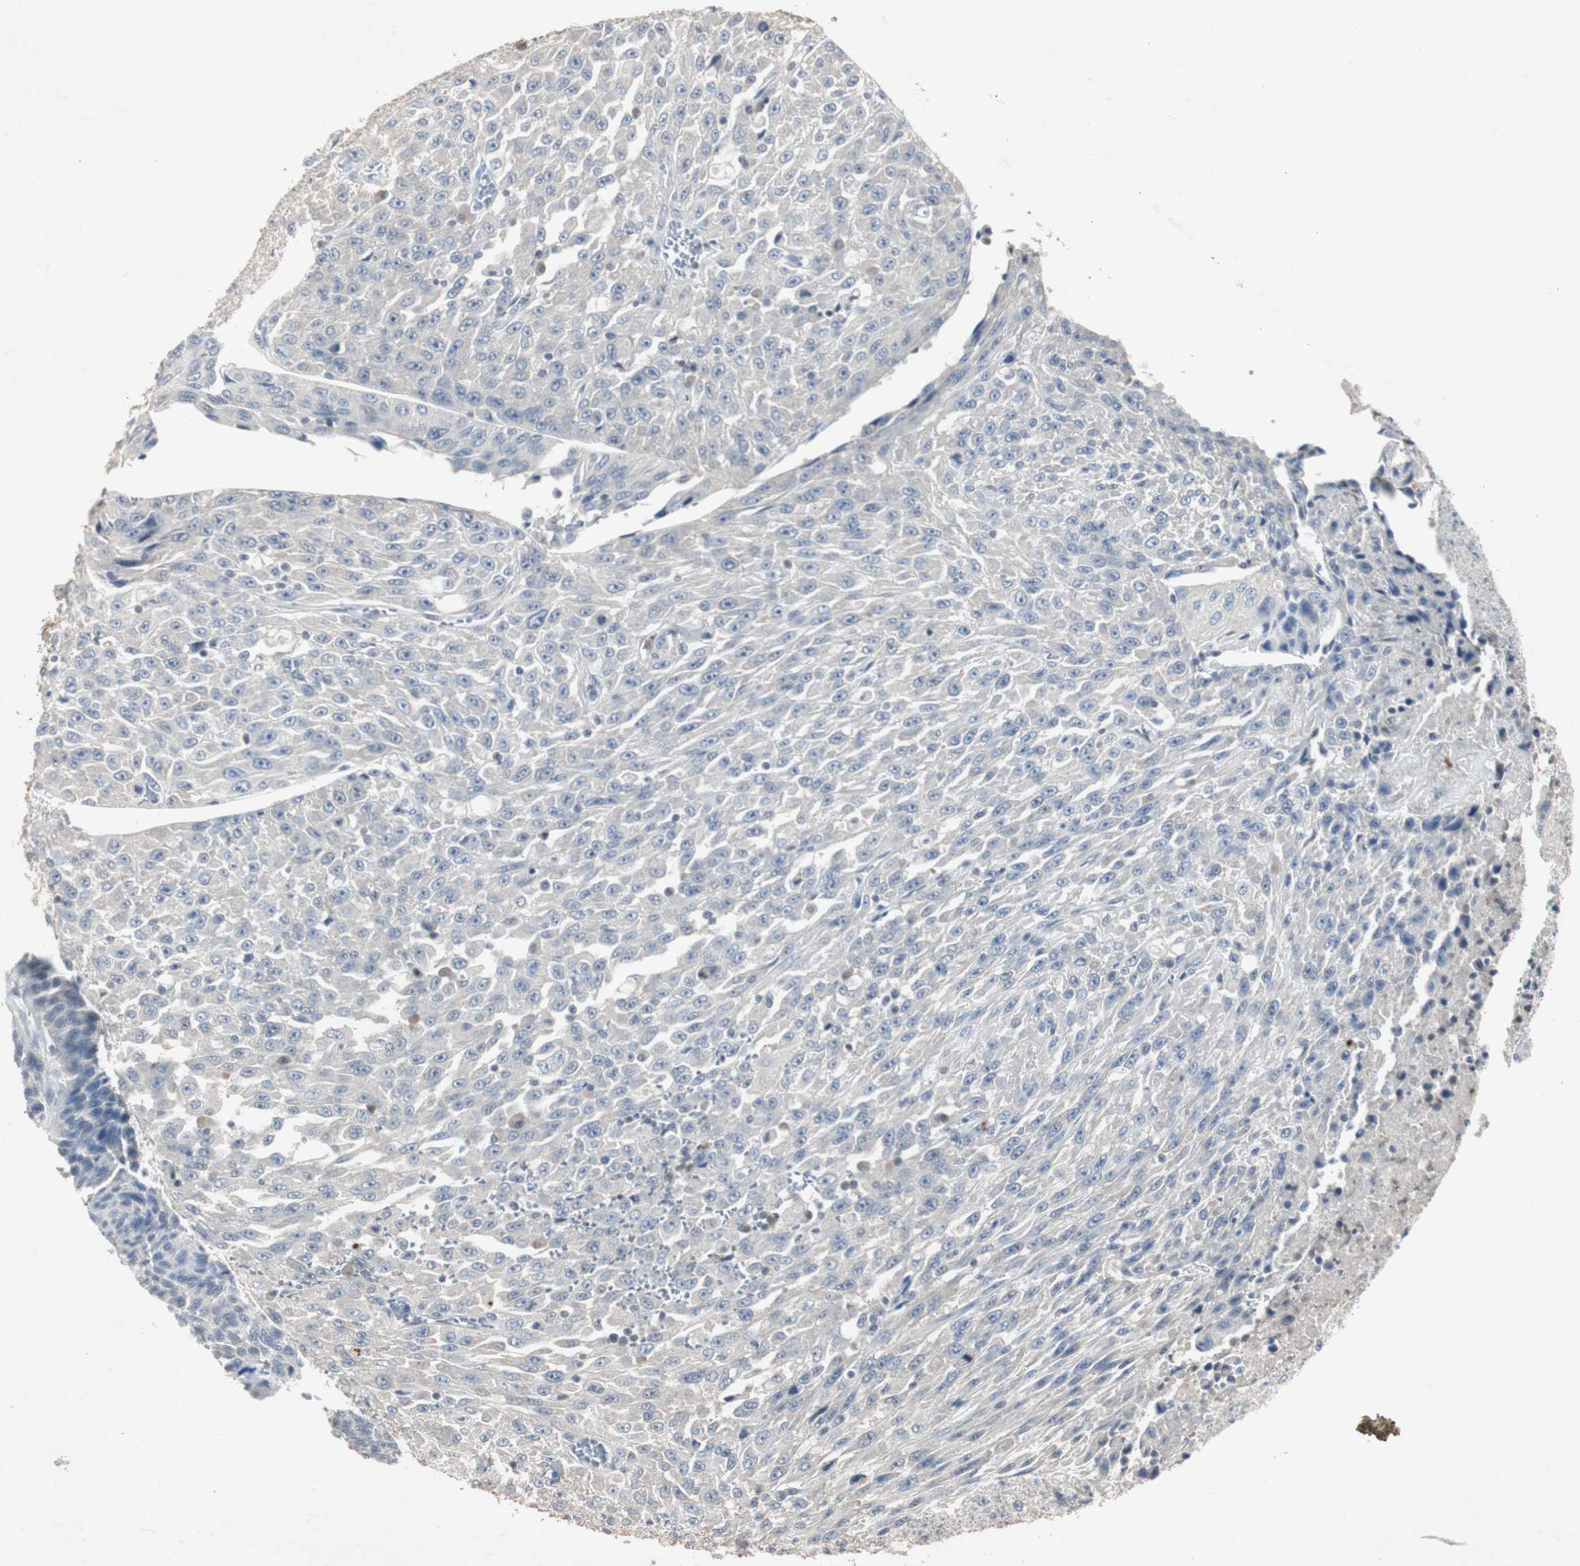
{"staining": {"intensity": "negative", "quantity": "none", "location": "none"}, "tissue": "urothelial cancer", "cell_type": "Tumor cells", "image_type": "cancer", "snomed": [{"axis": "morphology", "description": "Urothelial carcinoma, High grade"}, {"axis": "topography", "description": "Urinary bladder"}], "caption": "Image shows no protein staining in tumor cells of urothelial cancer tissue.", "gene": "ADNP2", "patient": {"sex": "male", "age": 66}}